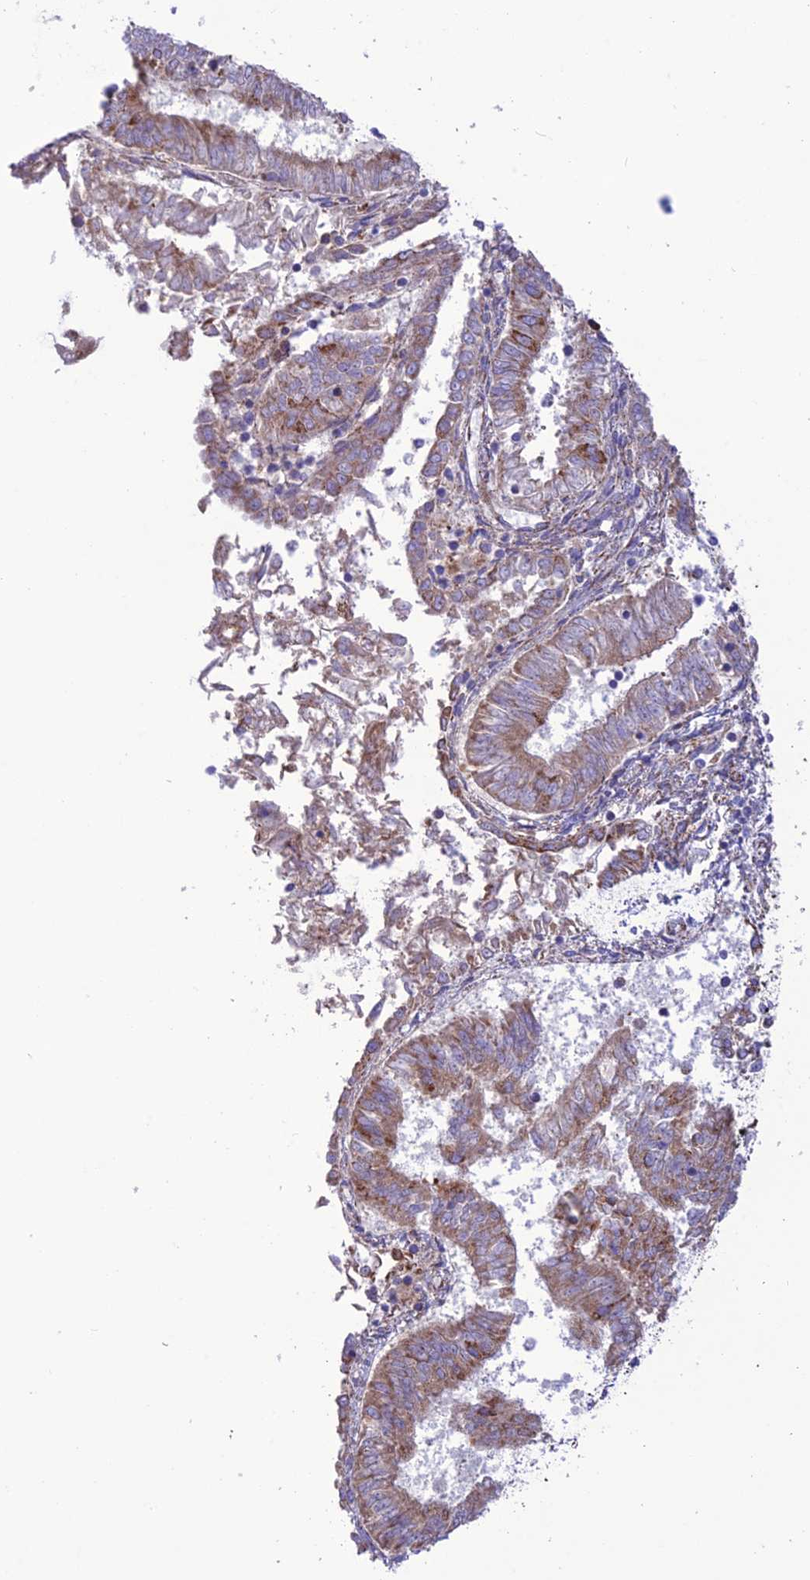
{"staining": {"intensity": "moderate", "quantity": ">75%", "location": "cytoplasmic/membranous"}, "tissue": "endometrial cancer", "cell_type": "Tumor cells", "image_type": "cancer", "snomed": [{"axis": "morphology", "description": "Adenocarcinoma, NOS"}, {"axis": "topography", "description": "Endometrium"}], "caption": "DAB (3,3'-diaminobenzidine) immunohistochemical staining of human adenocarcinoma (endometrial) demonstrates moderate cytoplasmic/membranous protein expression in about >75% of tumor cells.", "gene": "UAP1L1", "patient": {"sex": "female", "age": 58}}